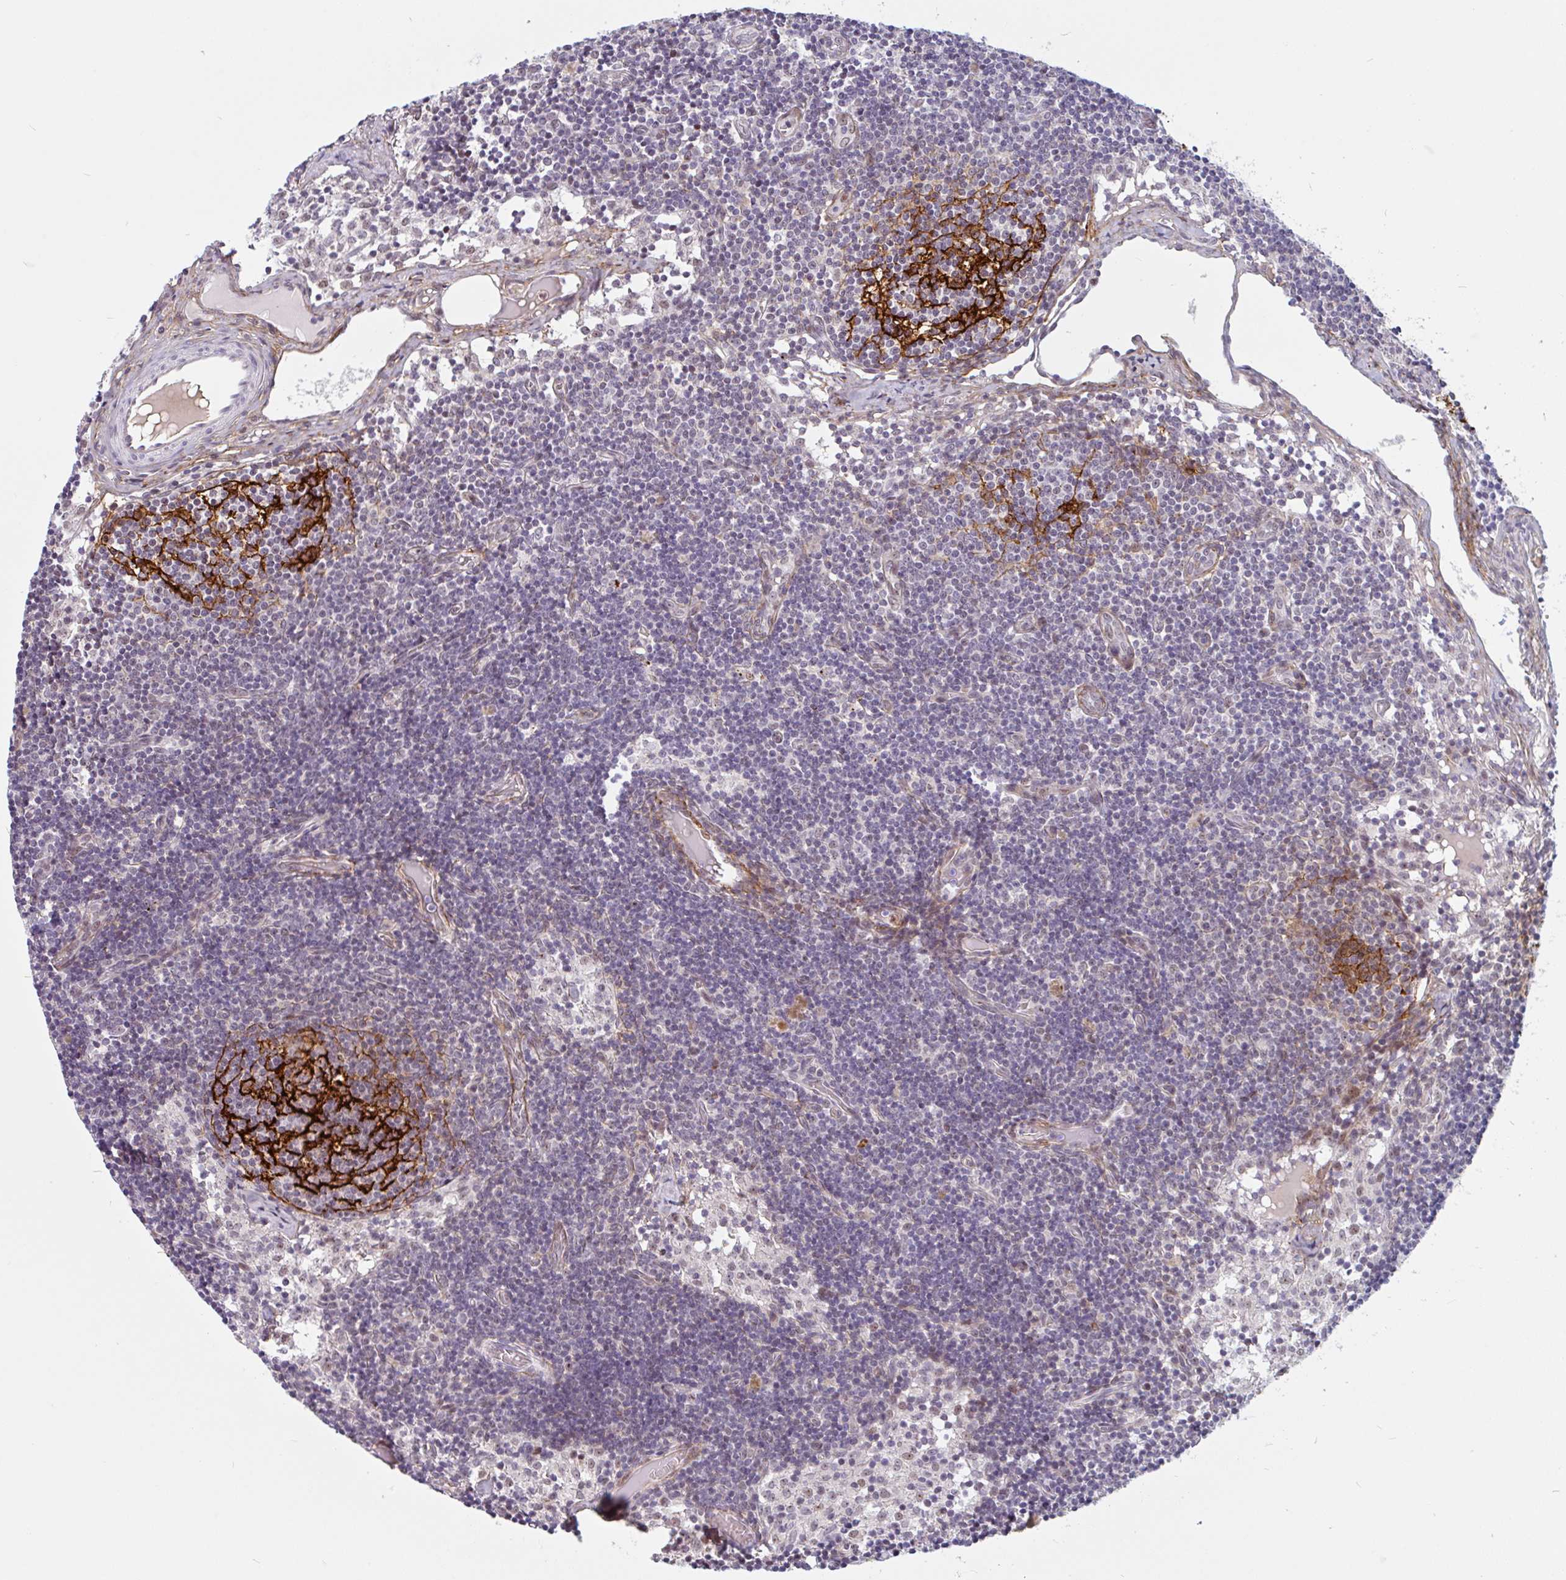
{"staining": {"intensity": "strong", "quantity": "25%-75%", "location": "cytoplasmic/membranous"}, "tissue": "lymph node", "cell_type": "Germinal center cells", "image_type": "normal", "snomed": [{"axis": "morphology", "description": "Normal tissue, NOS"}, {"axis": "topography", "description": "Lymph node"}], "caption": "Immunohistochemical staining of normal human lymph node reveals high levels of strong cytoplasmic/membranous positivity in approximately 25%-75% of germinal center cells. The staining was performed using DAB (3,3'-diaminobenzidine), with brown indicating positive protein expression. Nuclei are stained blue with hematoxylin.", "gene": "TMEM119", "patient": {"sex": "female", "age": 31}}